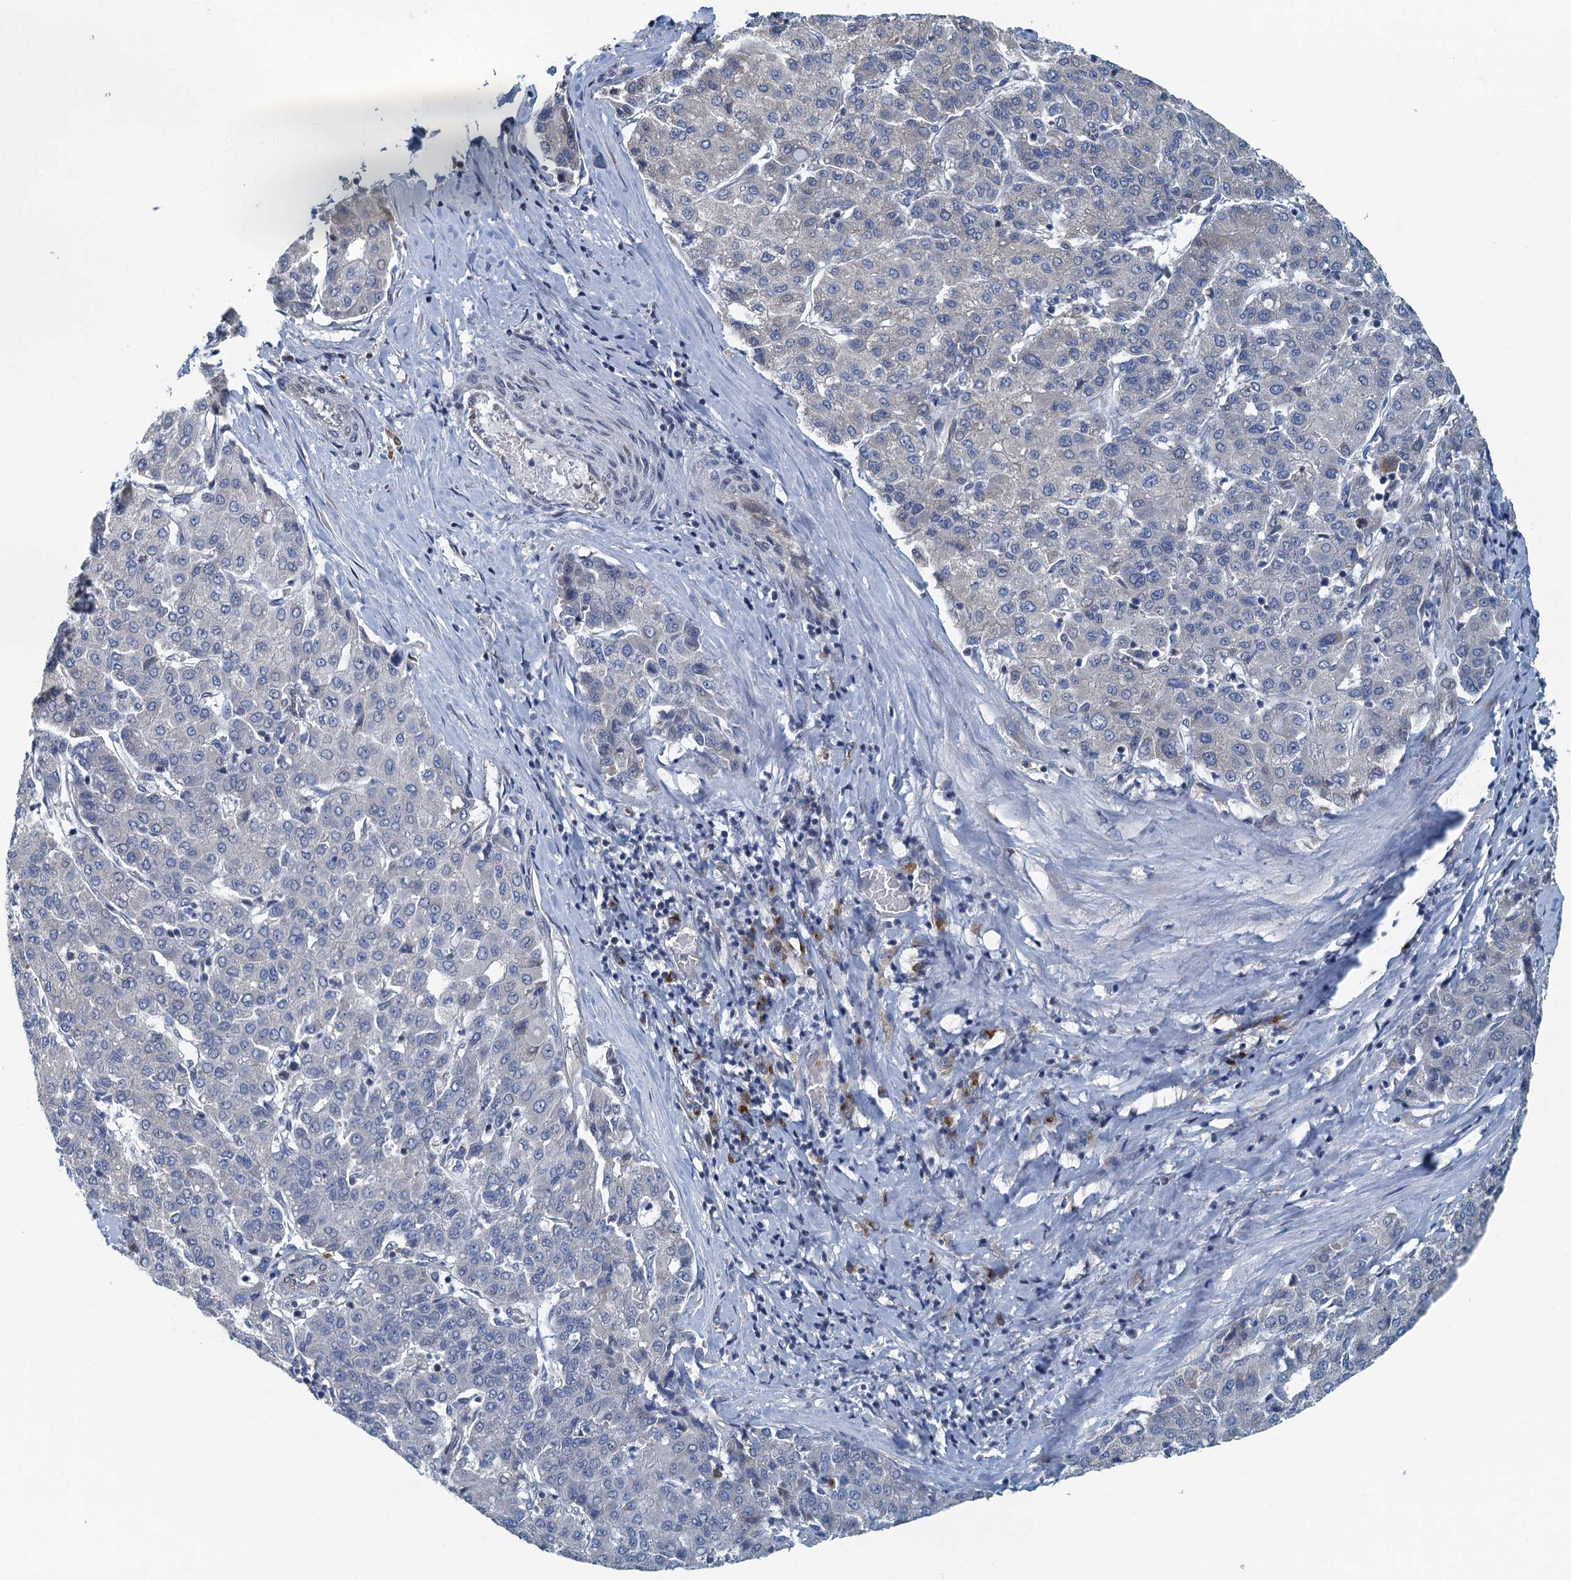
{"staining": {"intensity": "negative", "quantity": "none", "location": "none"}, "tissue": "liver cancer", "cell_type": "Tumor cells", "image_type": "cancer", "snomed": [{"axis": "morphology", "description": "Carcinoma, Hepatocellular, NOS"}, {"axis": "topography", "description": "Liver"}], "caption": "An image of liver cancer stained for a protein reveals no brown staining in tumor cells.", "gene": "ALG2", "patient": {"sex": "male", "age": 65}}